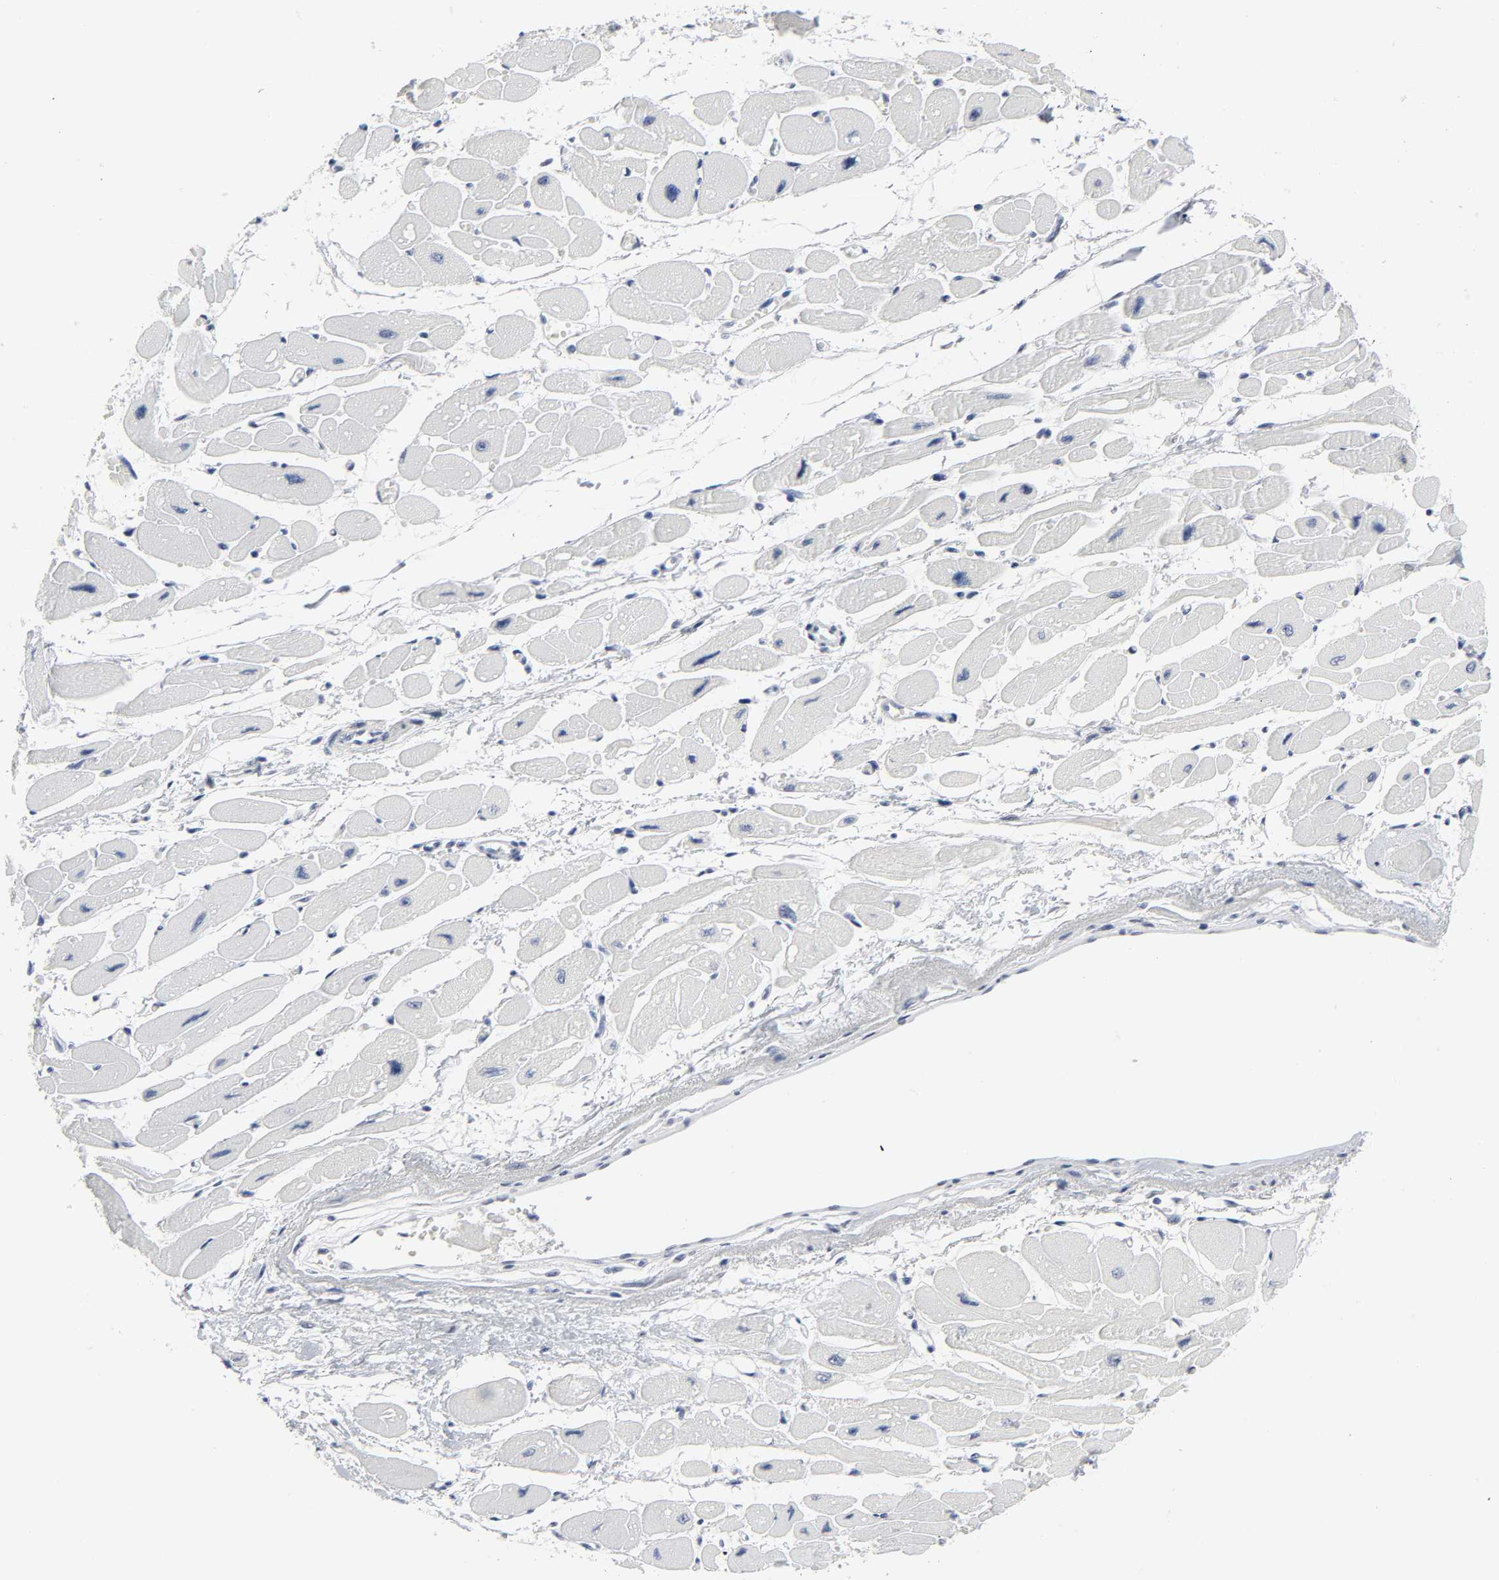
{"staining": {"intensity": "negative", "quantity": "none", "location": "none"}, "tissue": "heart muscle", "cell_type": "Cardiomyocytes", "image_type": "normal", "snomed": [{"axis": "morphology", "description": "Normal tissue, NOS"}, {"axis": "topography", "description": "Heart"}], "caption": "Immunohistochemistry micrograph of benign heart muscle stained for a protein (brown), which displays no staining in cardiomyocytes.", "gene": "SALL2", "patient": {"sex": "female", "age": 54}}